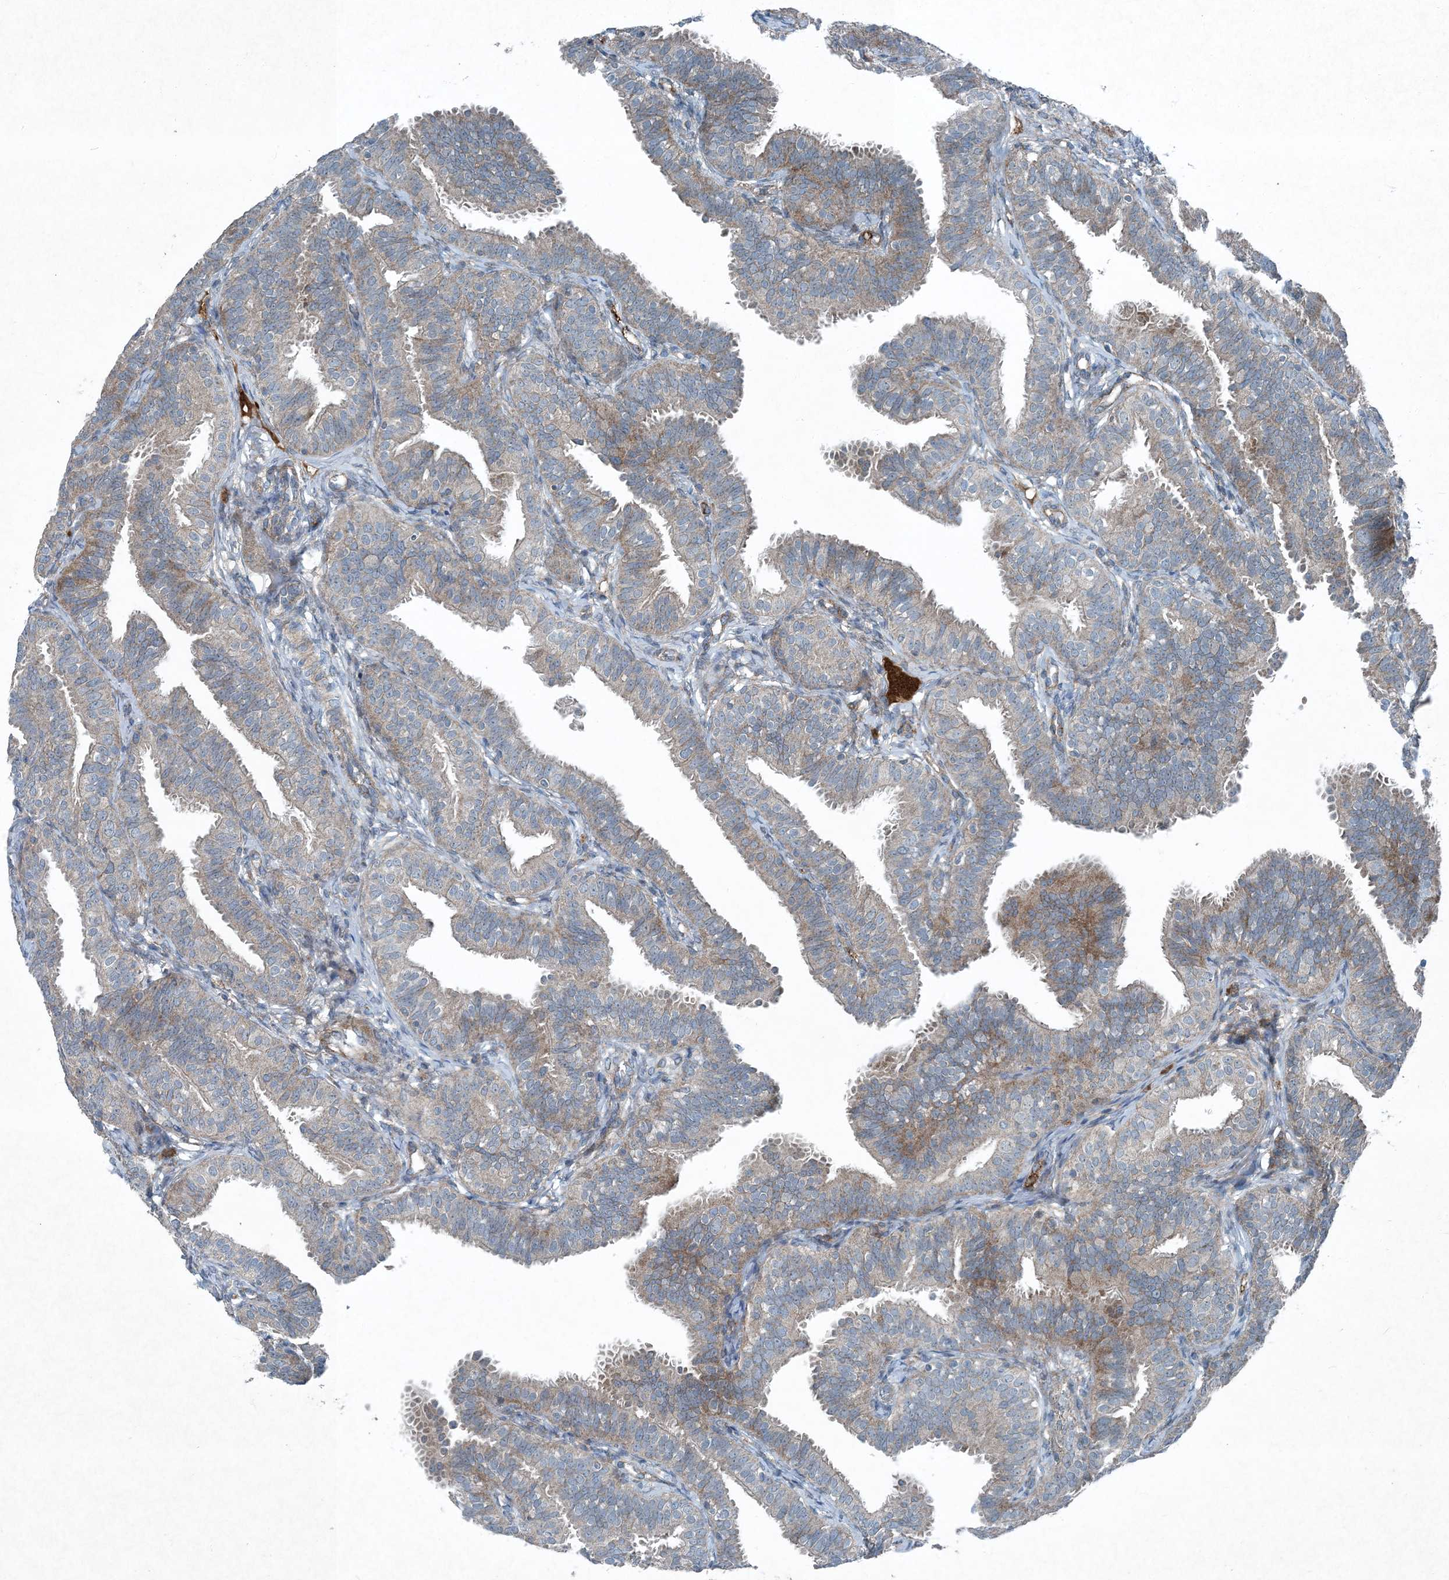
{"staining": {"intensity": "weak", "quantity": "<25%", "location": "cytoplasmic/membranous"}, "tissue": "fallopian tube", "cell_type": "Glandular cells", "image_type": "normal", "snomed": [{"axis": "morphology", "description": "Normal tissue, NOS"}, {"axis": "topography", "description": "Fallopian tube"}], "caption": "Glandular cells are negative for protein expression in benign human fallopian tube. (DAB immunohistochemistry with hematoxylin counter stain).", "gene": "APOM", "patient": {"sex": "female", "age": 35}}